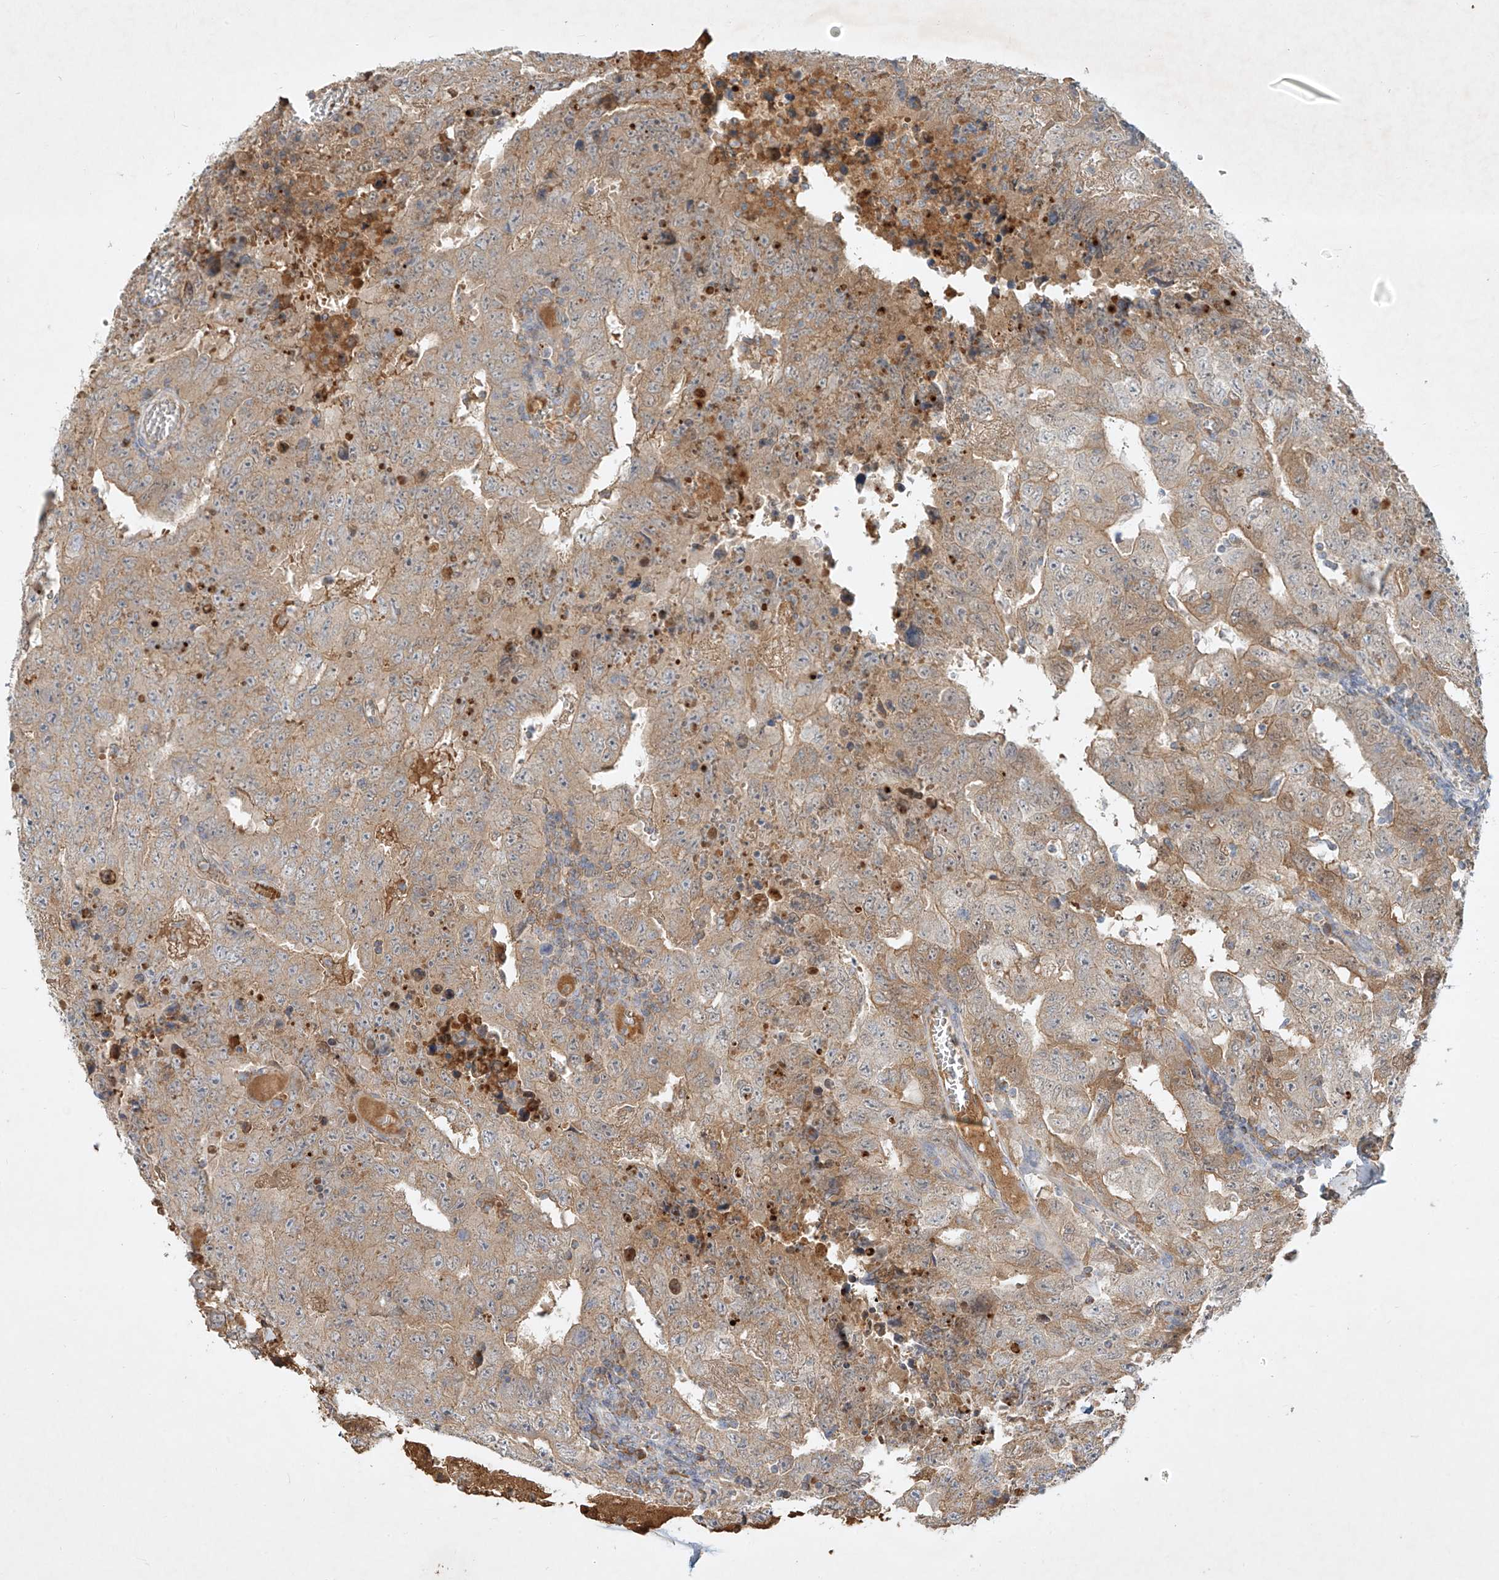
{"staining": {"intensity": "weak", "quantity": "25%-75%", "location": "cytoplasmic/membranous"}, "tissue": "testis cancer", "cell_type": "Tumor cells", "image_type": "cancer", "snomed": [{"axis": "morphology", "description": "Carcinoma, Embryonal, NOS"}, {"axis": "topography", "description": "Testis"}], "caption": "Testis cancer (embryonal carcinoma) stained with a brown dye demonstrates weak cytoplasmic/membranous positive expression in approximately 25%-75% of tumor cells.", "gene": "KPNA7", "patient": {"sex": "male", "age": 26}}